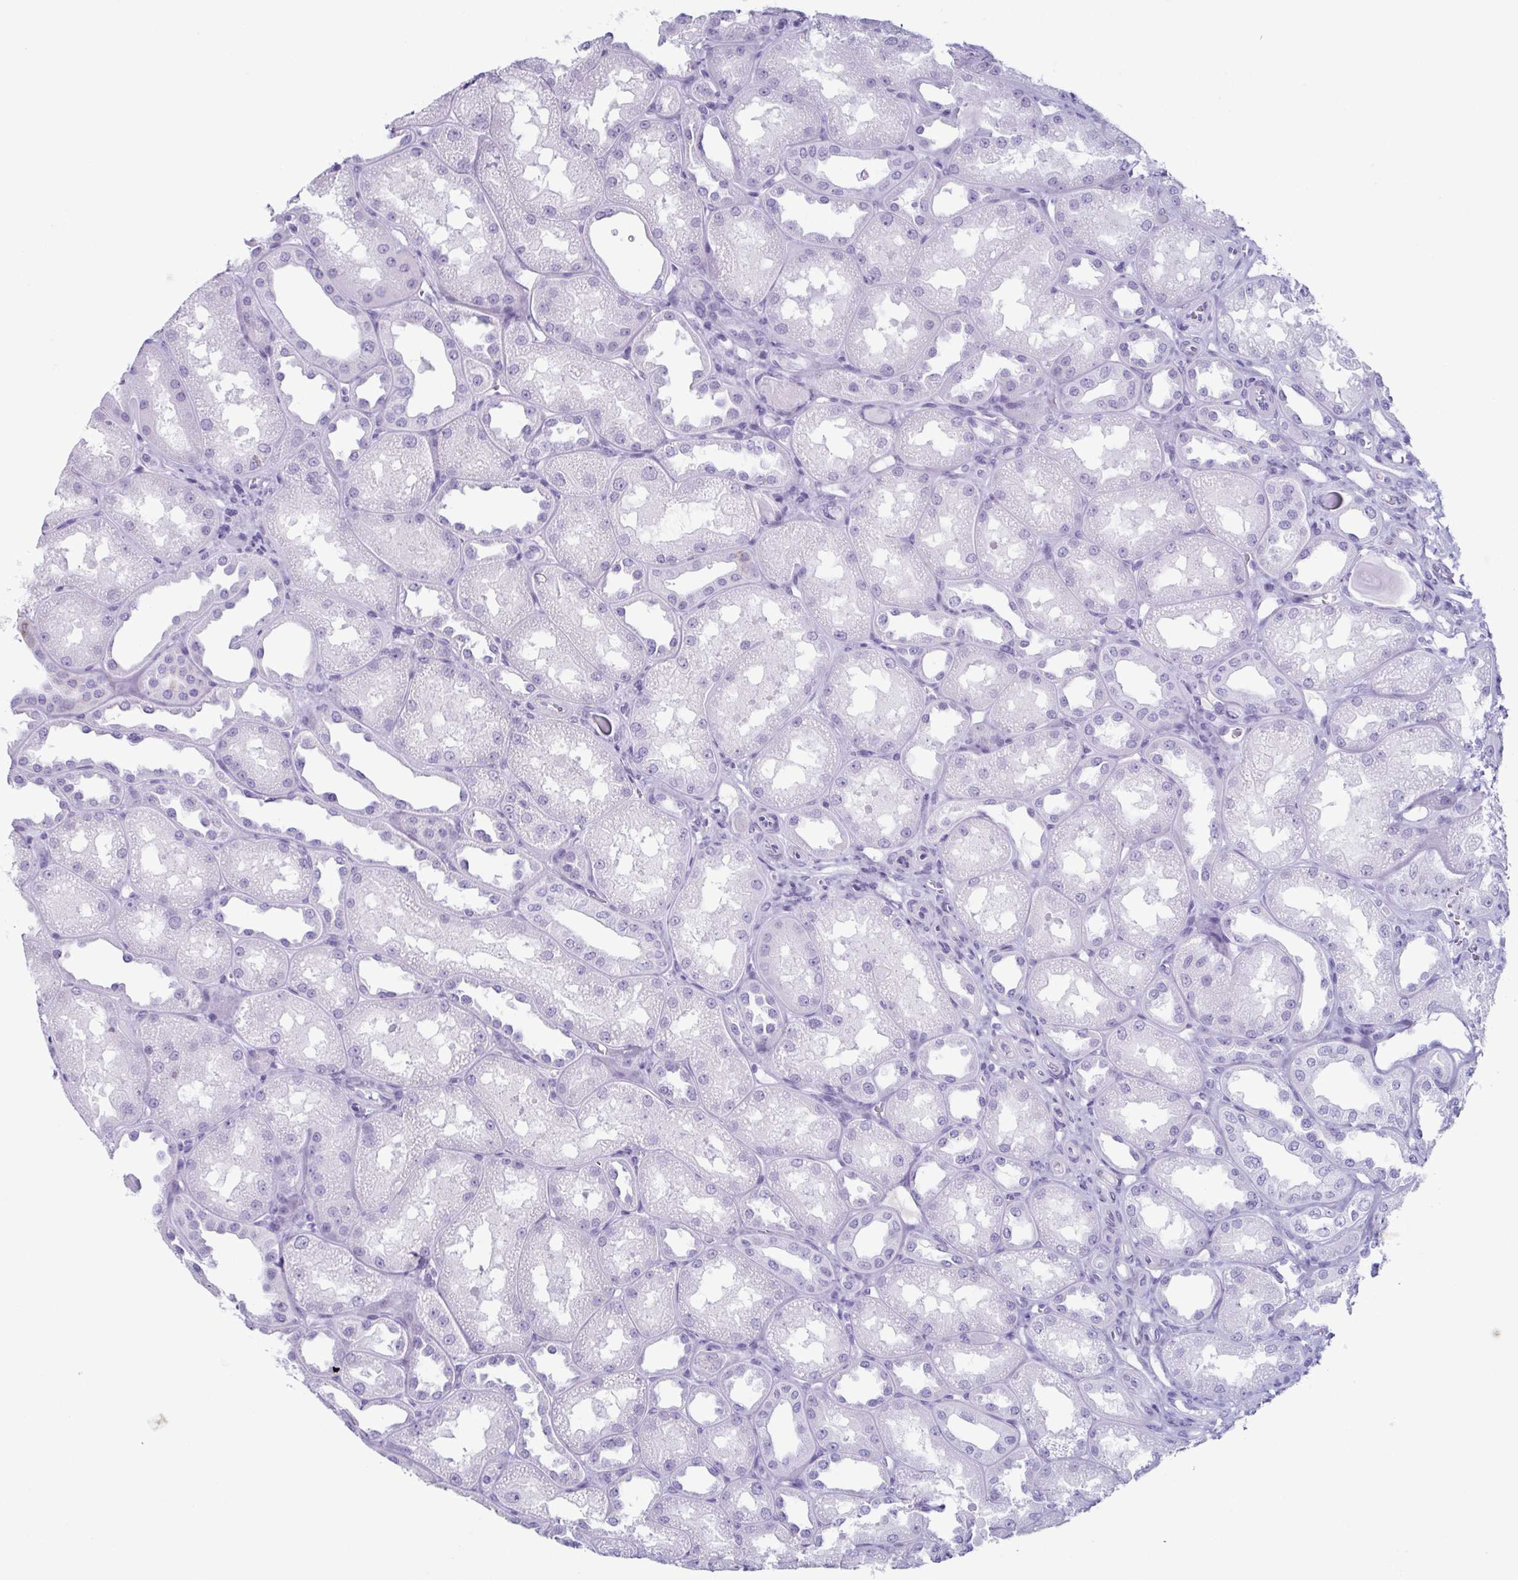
{"staining": {"intensity": "negative", "quantity": "none", "location": "none"}, "tissue": "kidney", "cell_type": "Cells in glomeruli", "image_type": "normal", "snomed": [{"axis": "morphology", "description": "Normal tissue, NOS"}, {"axis": "topography", "description": "Kidney"}], "caption": "This photomicrograph is of unremarkable kidney stained with immunohistochemistry (IHC) to label a protein in brown with the nuclei are counter-stained blue. There is no expression in cells in glomeruli.", "gene": "ENKUR", "patient": {"sex": "male", "age": 61}}